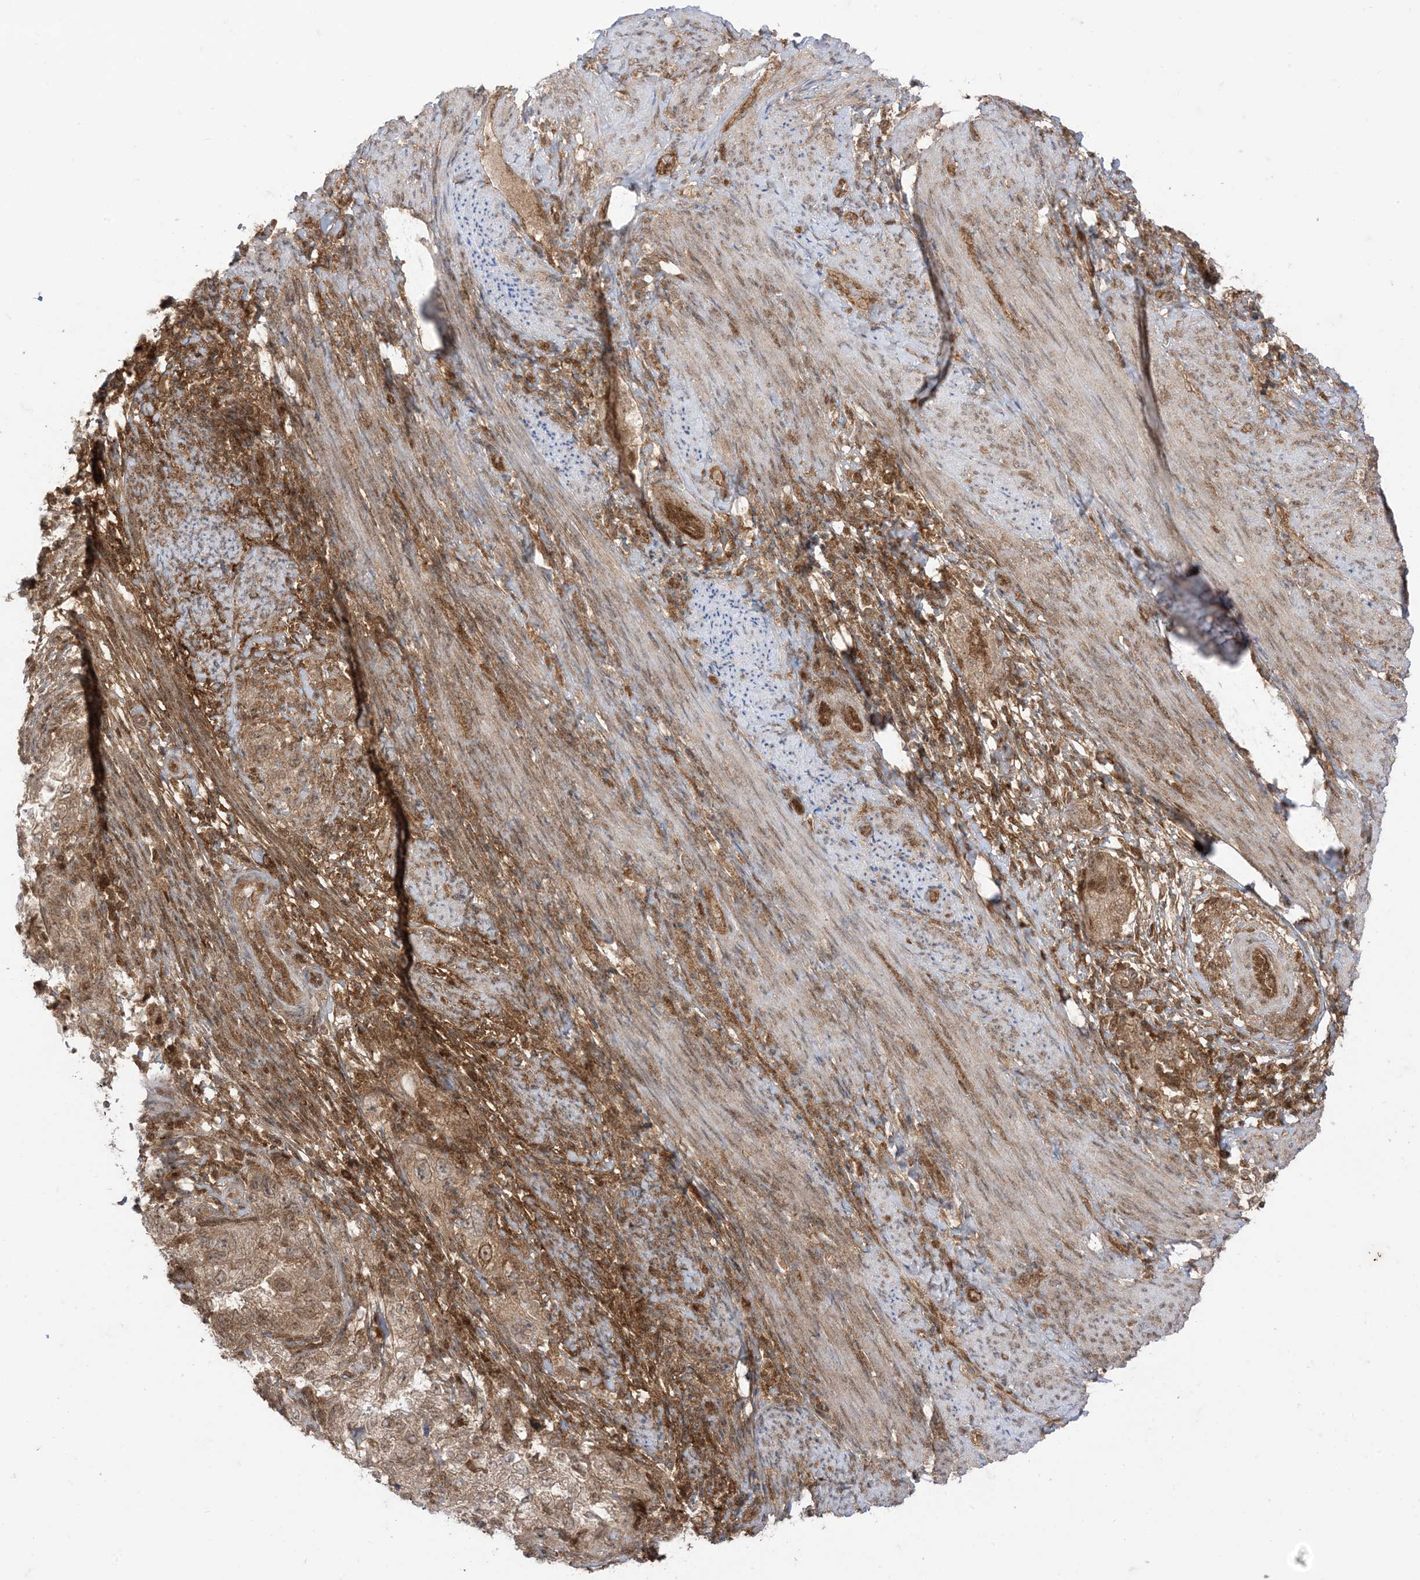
{"staining": {"intensity": "weak", "quantity": ">75%", "location": "cytoplasmic/membranous,nuclear"}, "tissue": "endometrial cancer", "cell_type": "Tumor cells", "image_type": "cancer", "snomed": [{"axis": "morphology", "description": "Adenocarcinoma, NOS"}, {"axis": "topography", "description": "Endometrium"}], "caption": "Endometrial adenocarcinoma stained for a protein shows weak cytoplasmic/membranous and nuclear positivity in tumor cells.", "gene": "PTPA", "patient": {"sex": "female", "age": 85}}